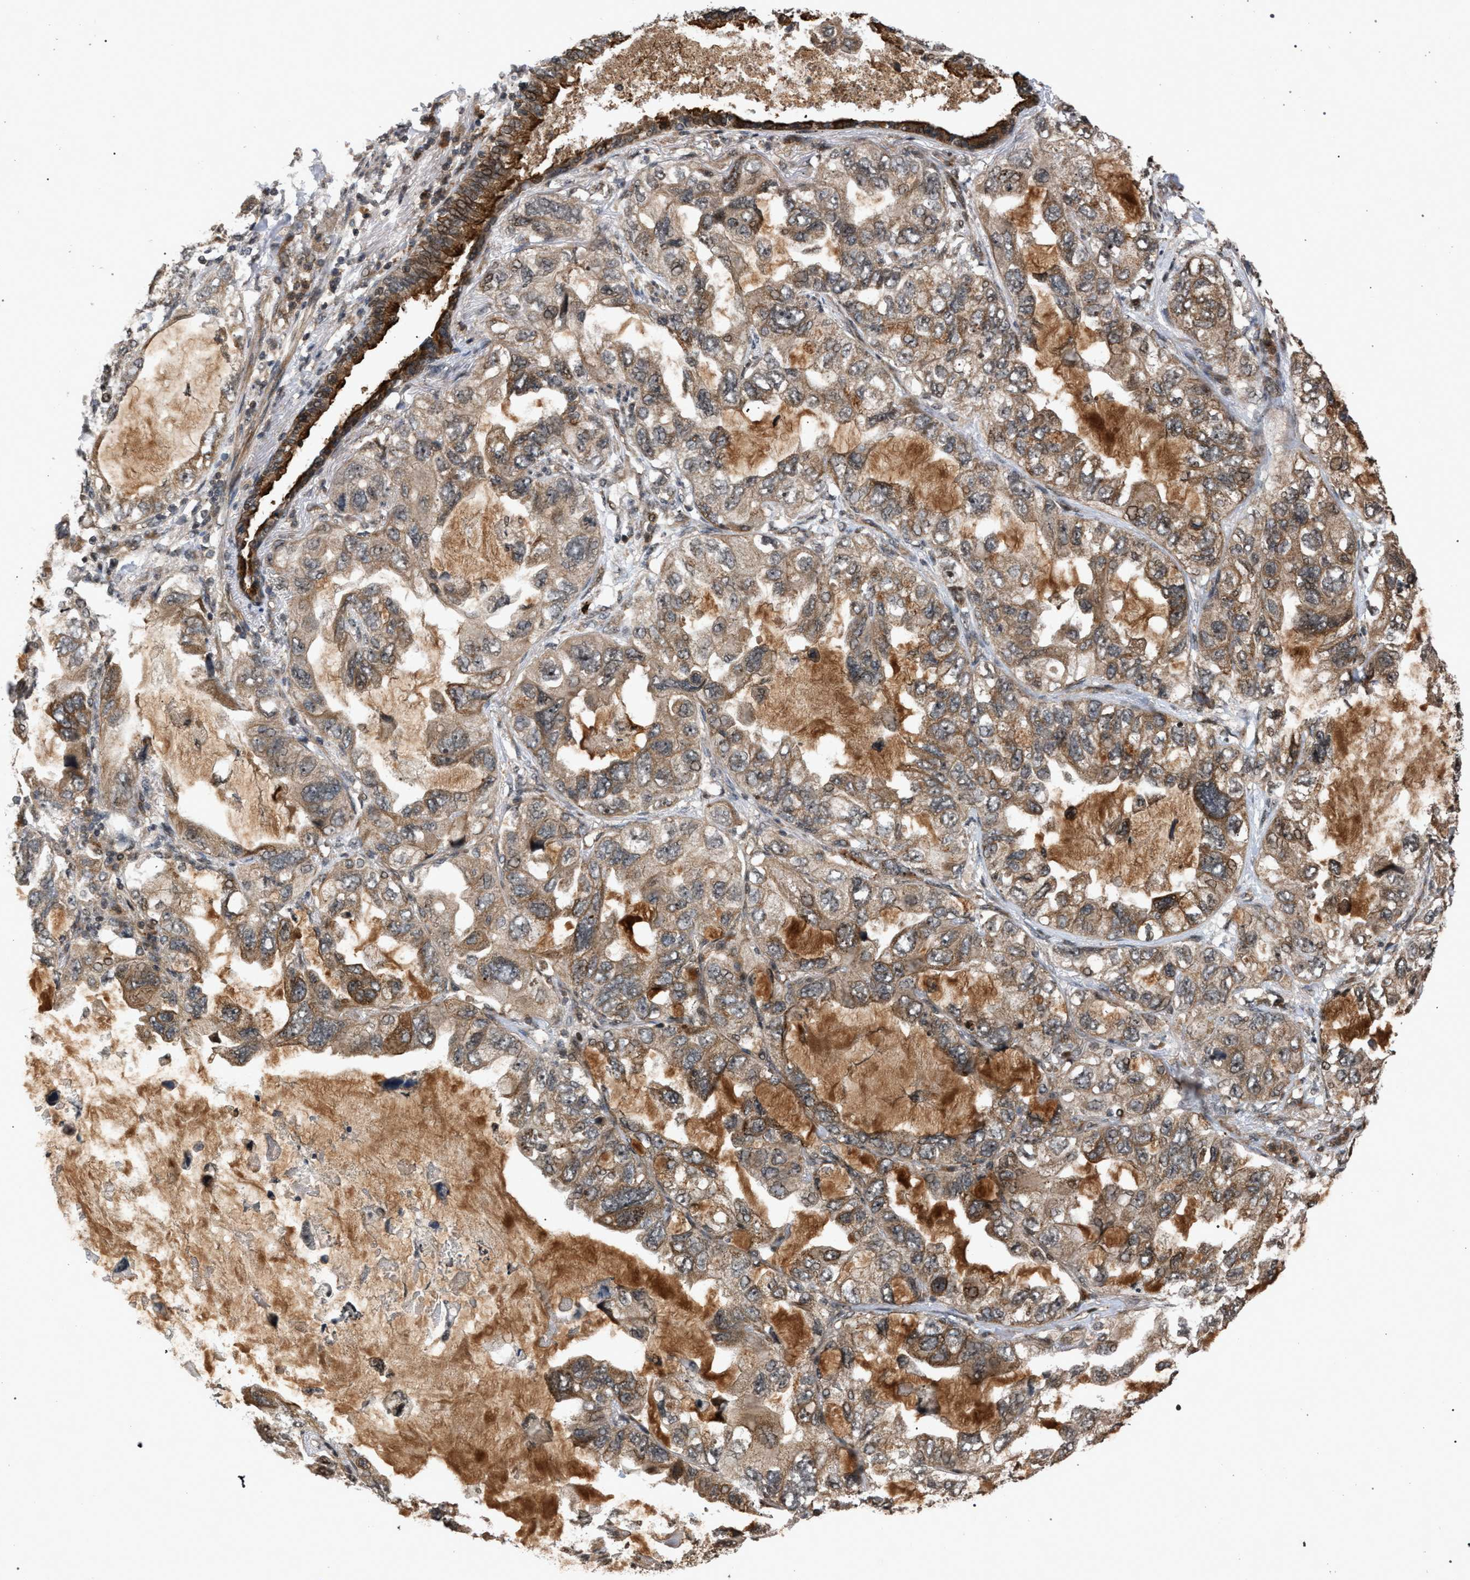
{"staining": {"intensity": "weak", "quantity": ">75%", "location": "cytoplasmic/membranous"}, "tissue": "lung cancer", "cell_type": "Tumor cells", "image_type": "cancer", "snomed": [{"axis": "morphology", "description": "Squamous cell carcinoma, NOS"}, {"axis": "topography", "description": "Lung"}], "caption": "Squamous cell carcinoma (lung) tissue shows weak cytoplasmic/membranous staining in approximately >75% of tumor cells", "gene": "IRAK4", "patient": {"sex": "female", "age": 73}}